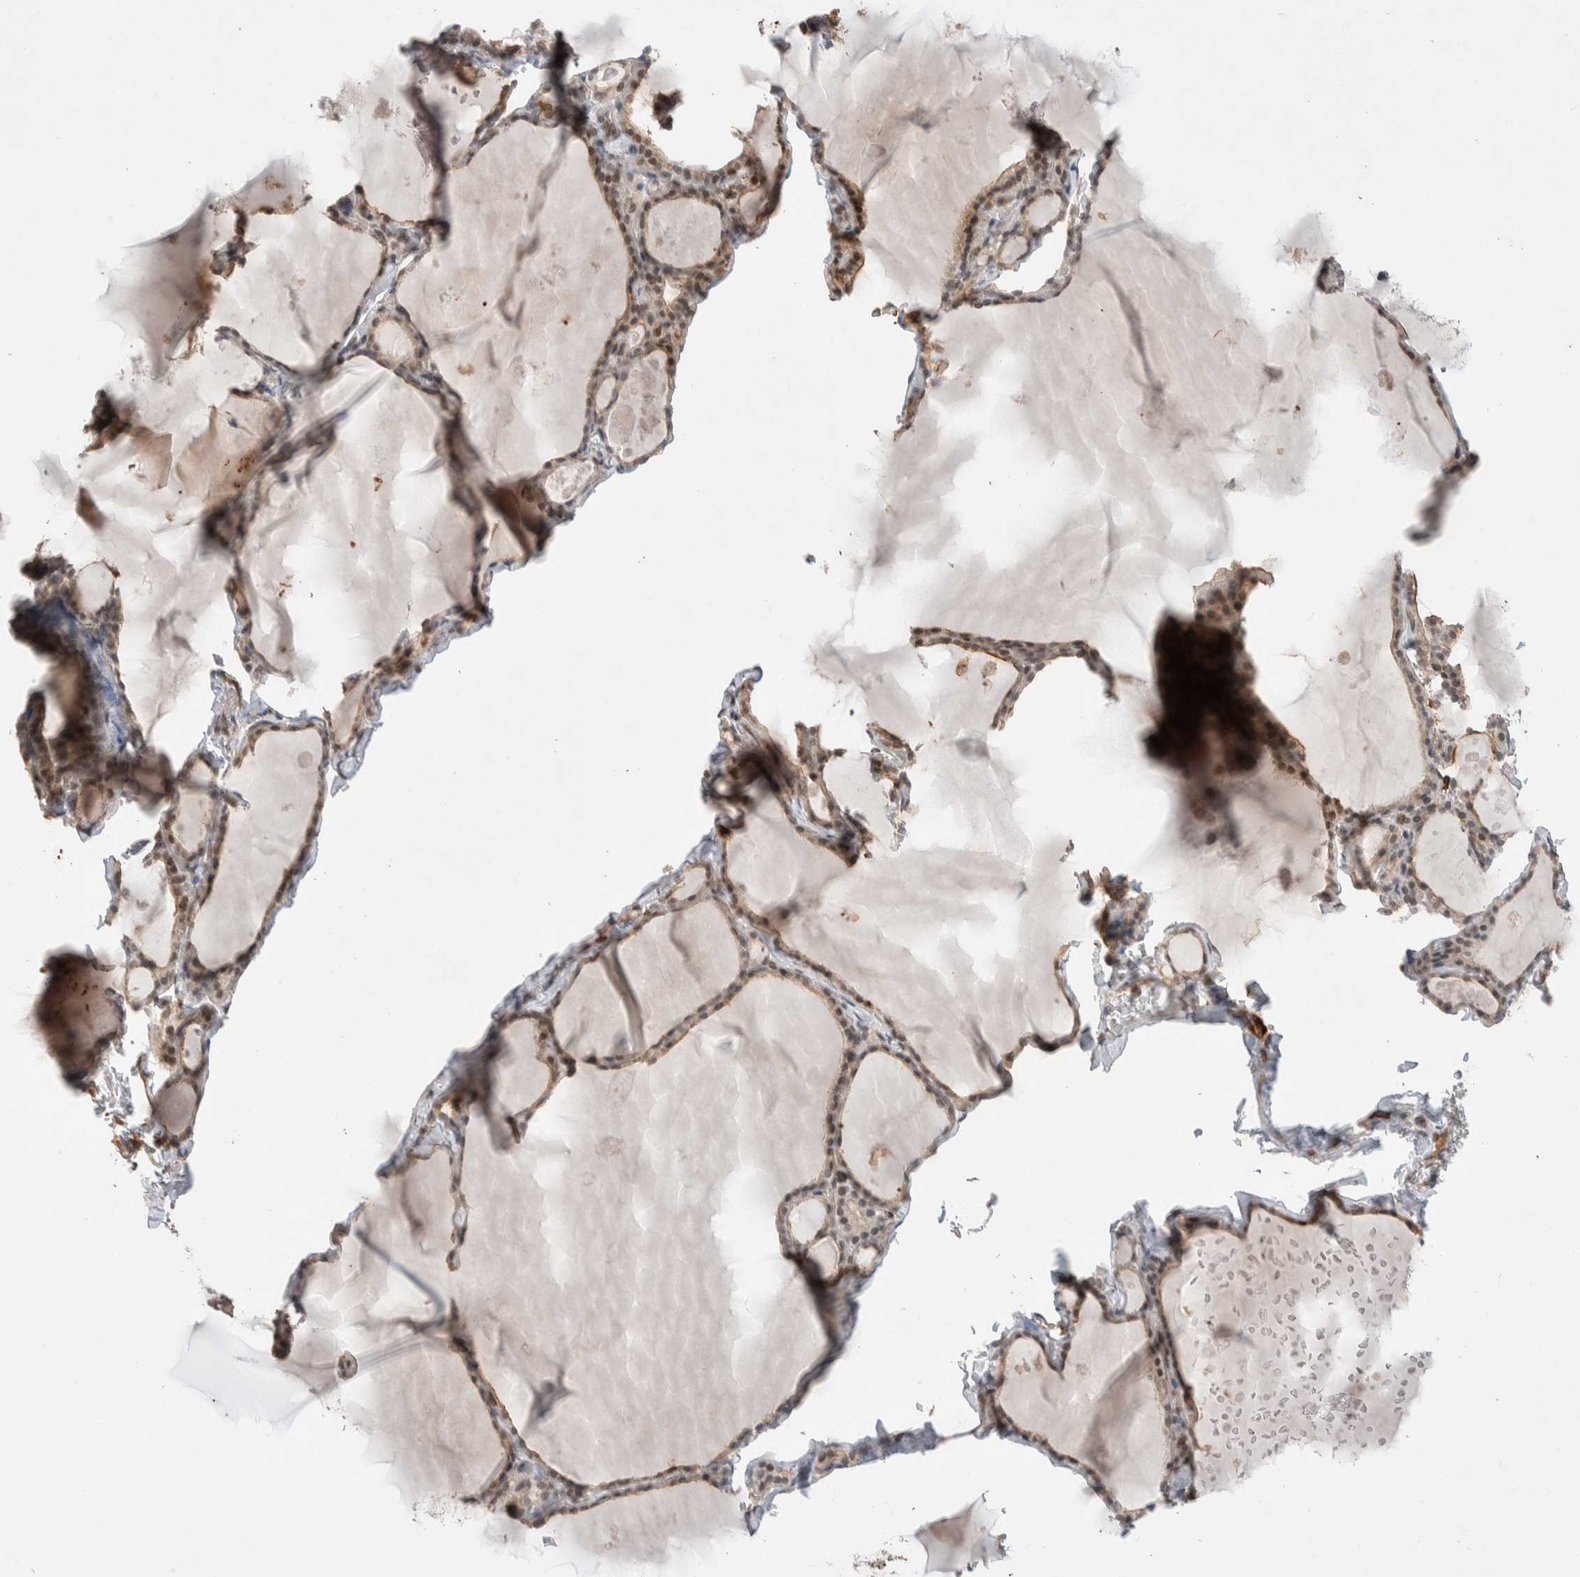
{"staining": {"intensity": "weak", "quantity": "25%-75%", "location": "cytoplasmic/membranous,nuclear"}, "tissue": "thyroid gland", "cell_type": "Glandular cells", "image_type": "normal", "snomed": [{"axis": "morphology", "description": "Normal tissue, NOS"}, {"axis": "topography", "description": "Thyroid gland"}], "caption": "DAB (3,3'-diaminobenzidine) immunohistochemical staining of benign human thyroid gland demonstrates weak cytoplasmic/membranous,nuclear protein expression in approximately 25%-75% of glandular cells.", "gene": "ZNF704", "patient": {"sex": "male", "age": 56}}